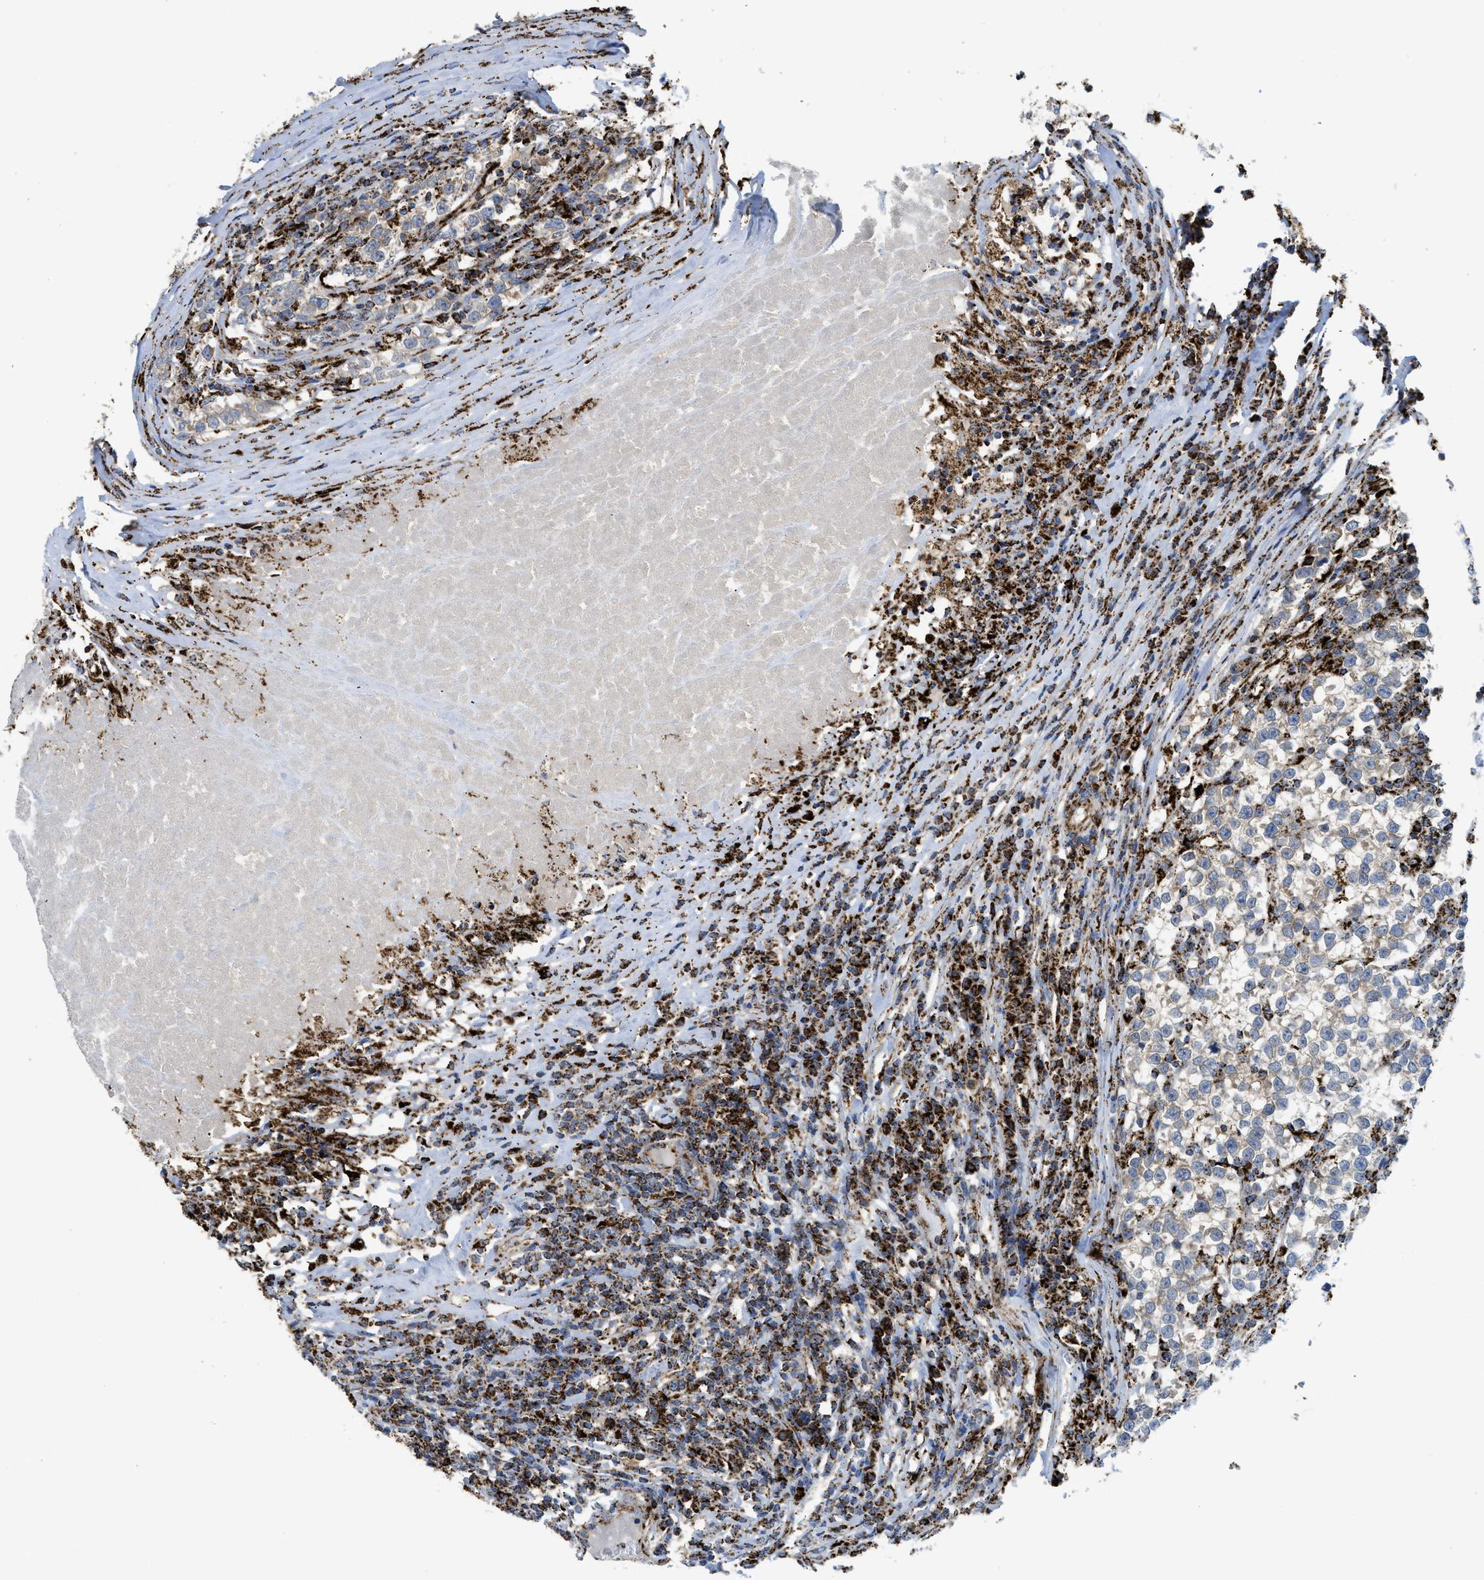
{"staining": {"intensity": "negative", "quantity": "none", "location": "none"}, "tissue": "testis cancer", "cell_type": "Tumor cells", "image_type": "cancer", "snomed": [{"axis": "morphology", "description": "Normal tissue, NOS"}, {"axis": "morphology", "description": "Seminoma, NOS"}, {"axis": "topography", "description": "Testis"}], "caption": "IHC histopathology image of seminoma (testis) stained for a protein (brown), which demonstrates no staining in tumor cells. The staining is performed using DAB brown chromogen with nuclei counter-stained in using hematoxylin.", "gene": "SQOR", "patient": {"sex": "male", "age": 43}}